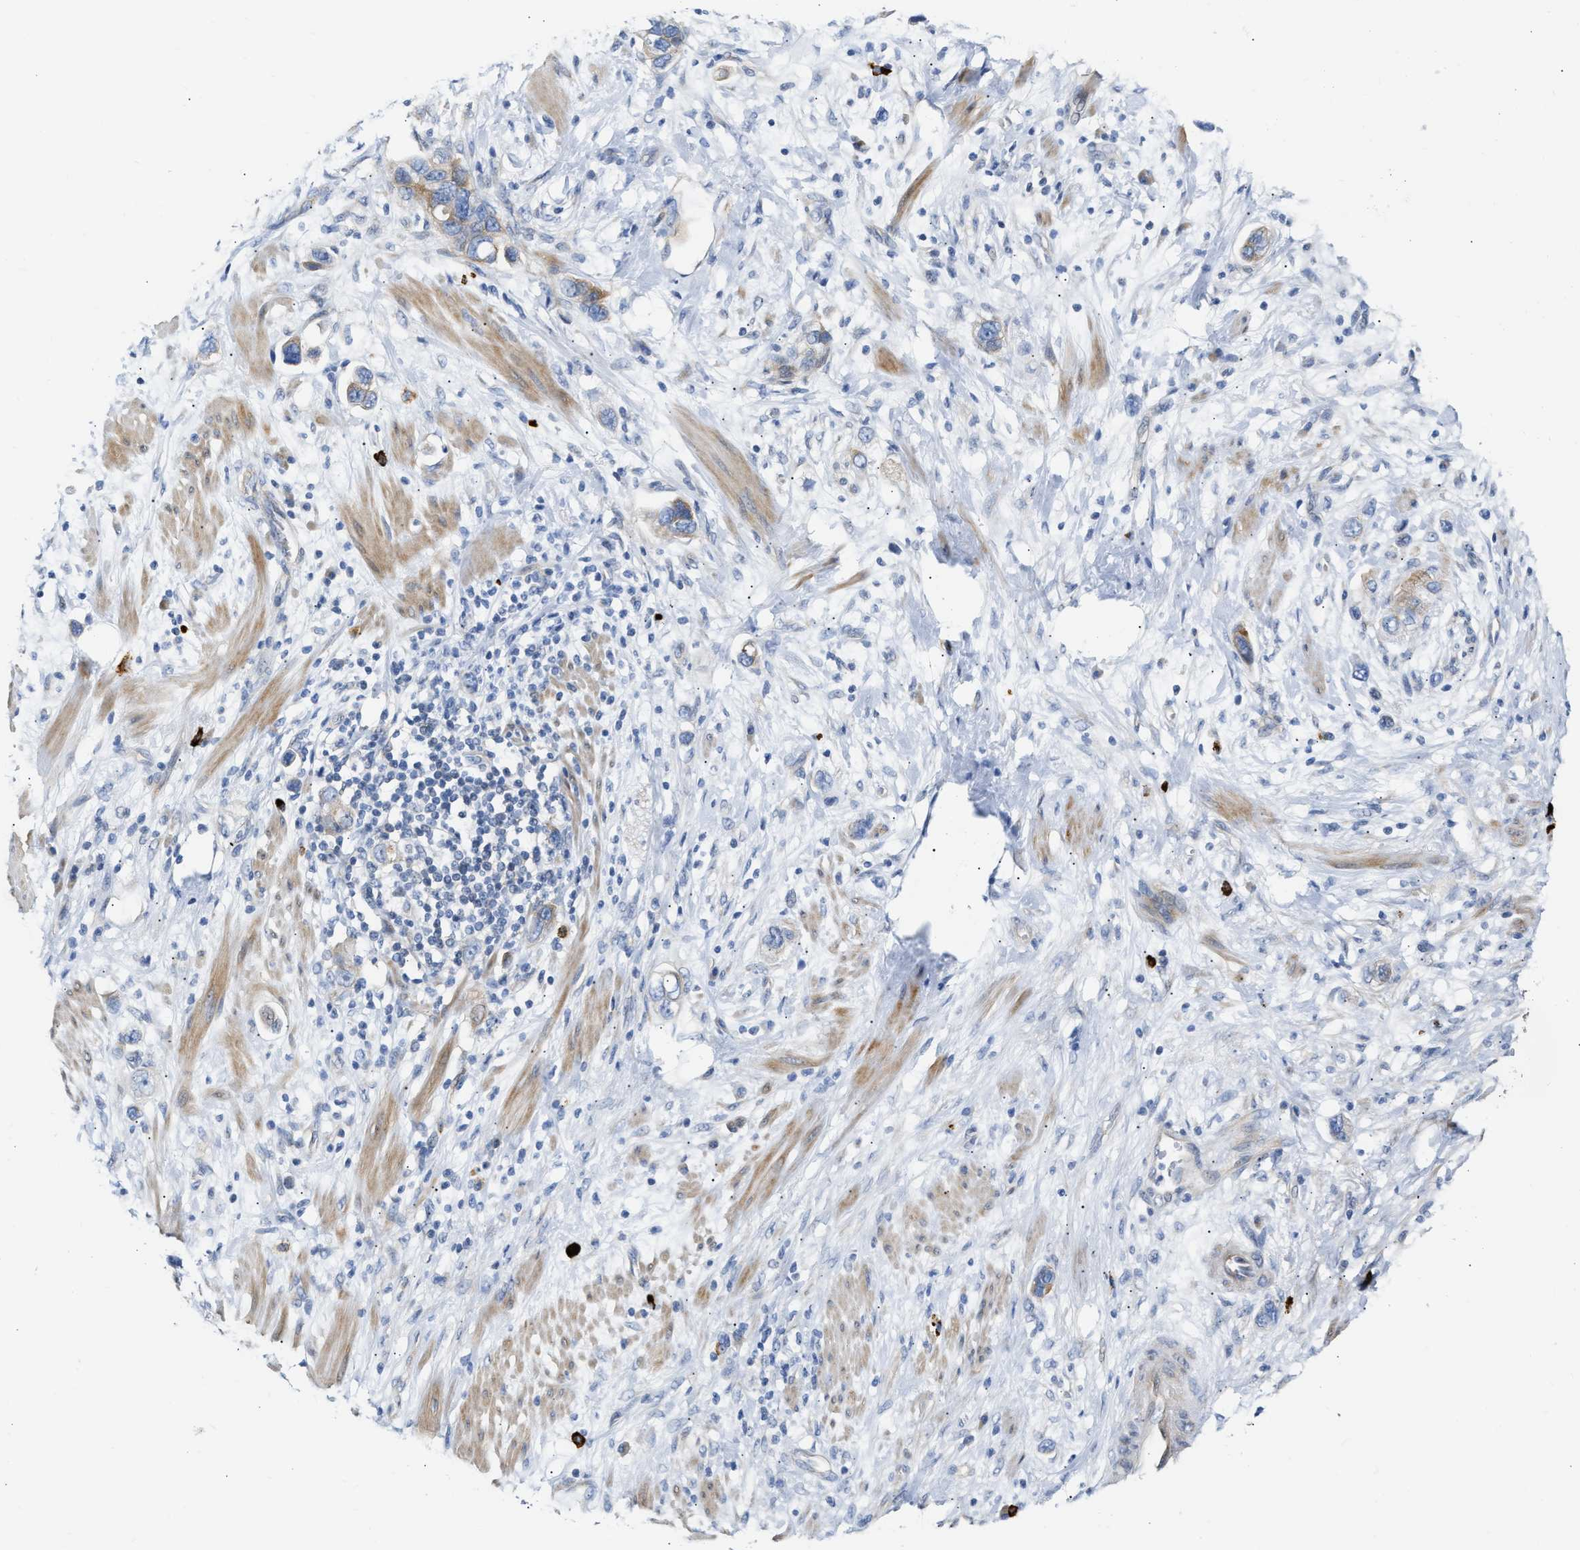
{"staining": {"intensity": "negative", "quantity": "none", "location": "none"}, "tissue": "stomach cancer", "cell_type": "Tumor cells", "image_type": "cancer", "snomed": [{"axis": "morphology", "description": "Adenocarcinoma, NOS"}, {"axis": "topography", "description": "Stomach, lower"}], "caption": "An image of human stomach adenocarcinoma is negative for staining in tumor cells. The staining is performed using DAB (3,3'-diaminobenzidine) brown chromogen with nuclei counter-stained in using hematoxylin.", "gene": "FHL1", "patient": {"sex": "female", "age": 93}}